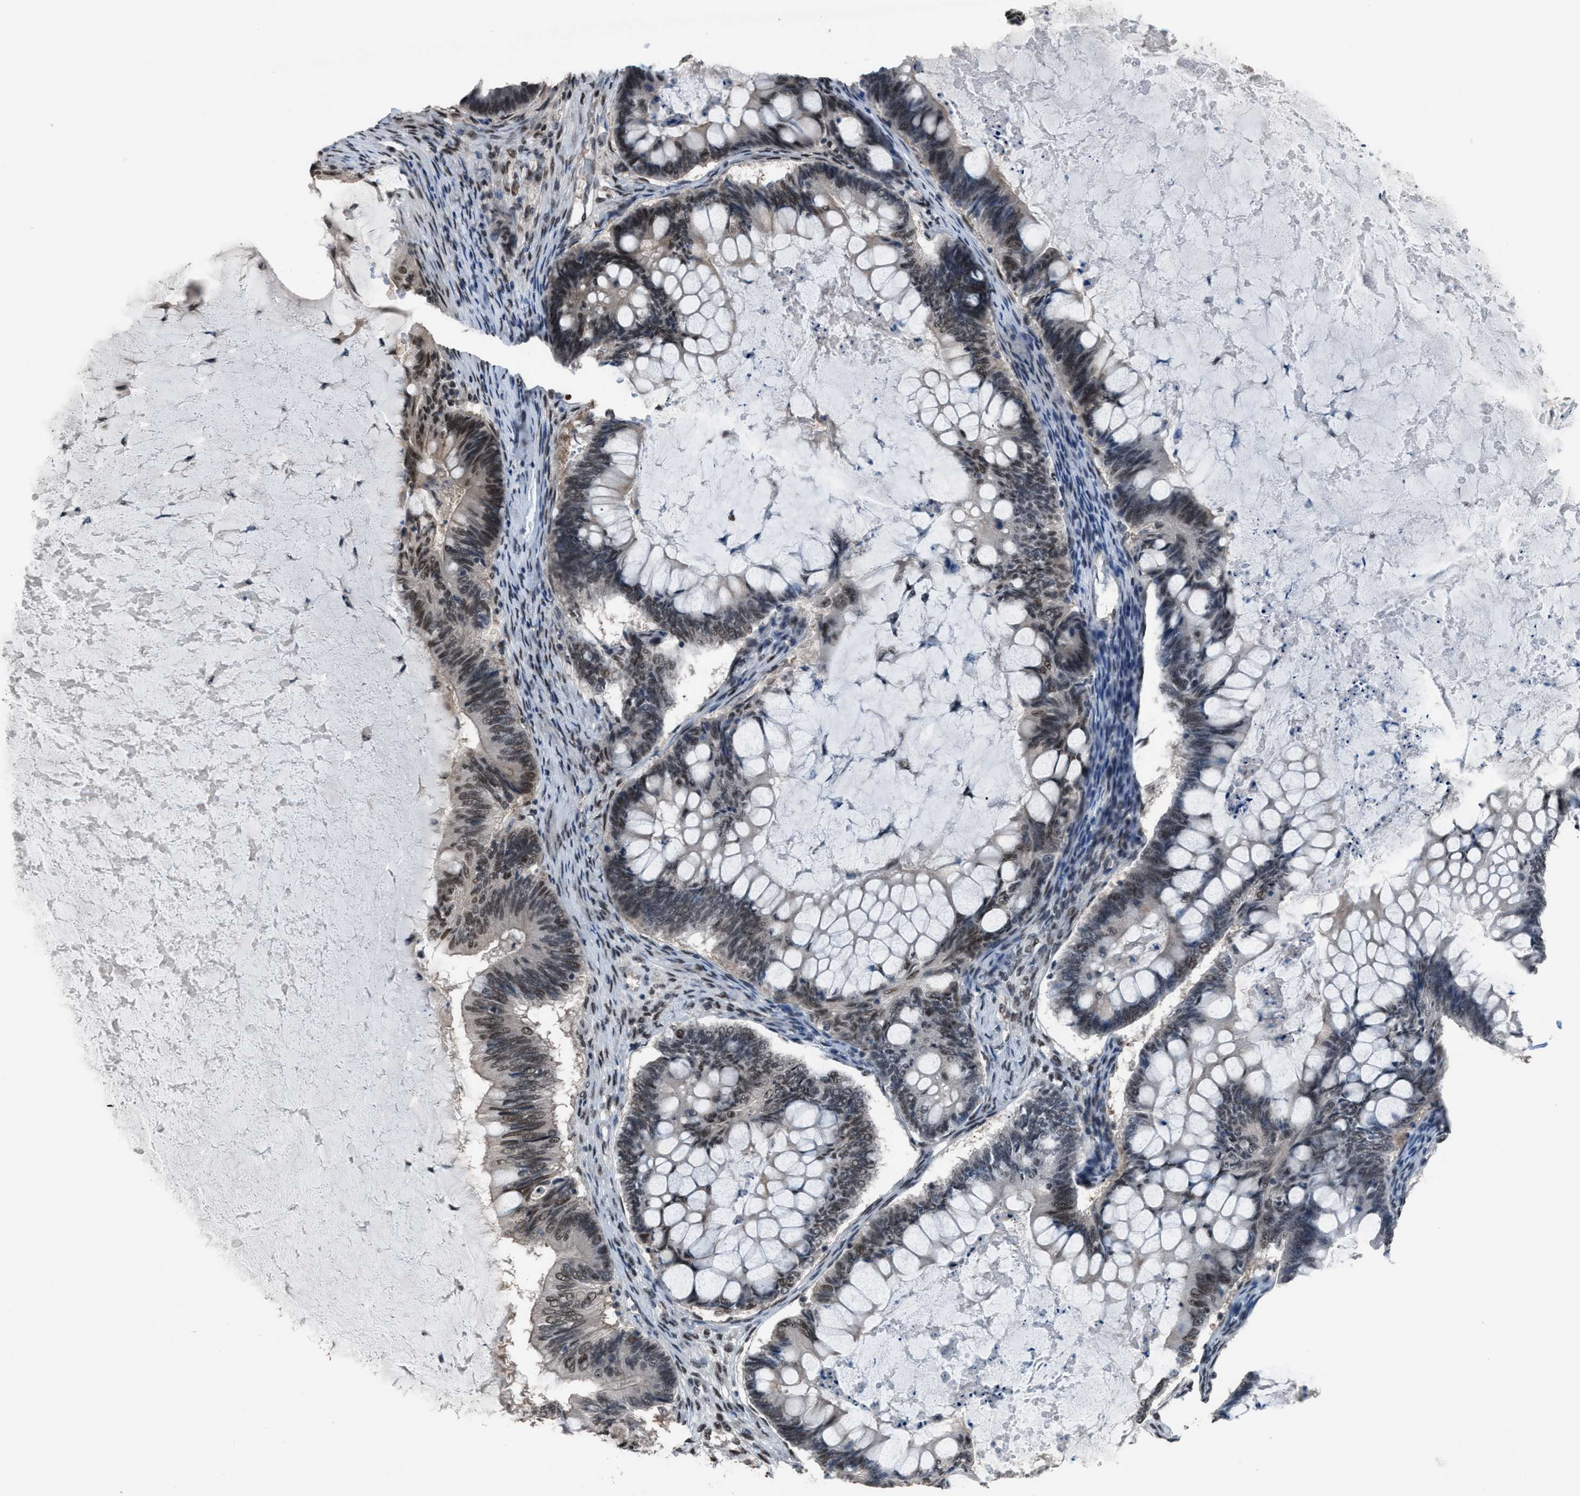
{"staining": {"intensity": "moderate", "quantity": "25%-75%", "location": "cytoplasmic/membranous,nuclear"}, "tissue": "ovarian cancer", "cell_type": "Tumor cells", "image_type": "cancer", "snomed": [{"axis": "morphology", "description": "Cystadenocarcinoma, mucinous, NOS"}, {"axis": "topography", "description": "Ovary"}], "caption": "Ovarian cancer stained with immunohistochemistry displays moderate cytoplasmic/membranous and nuclear staining in about 25%-75% of tumor cells.", "gene": "ZNF276", "patient": {"sex": "female", "age": 61}}